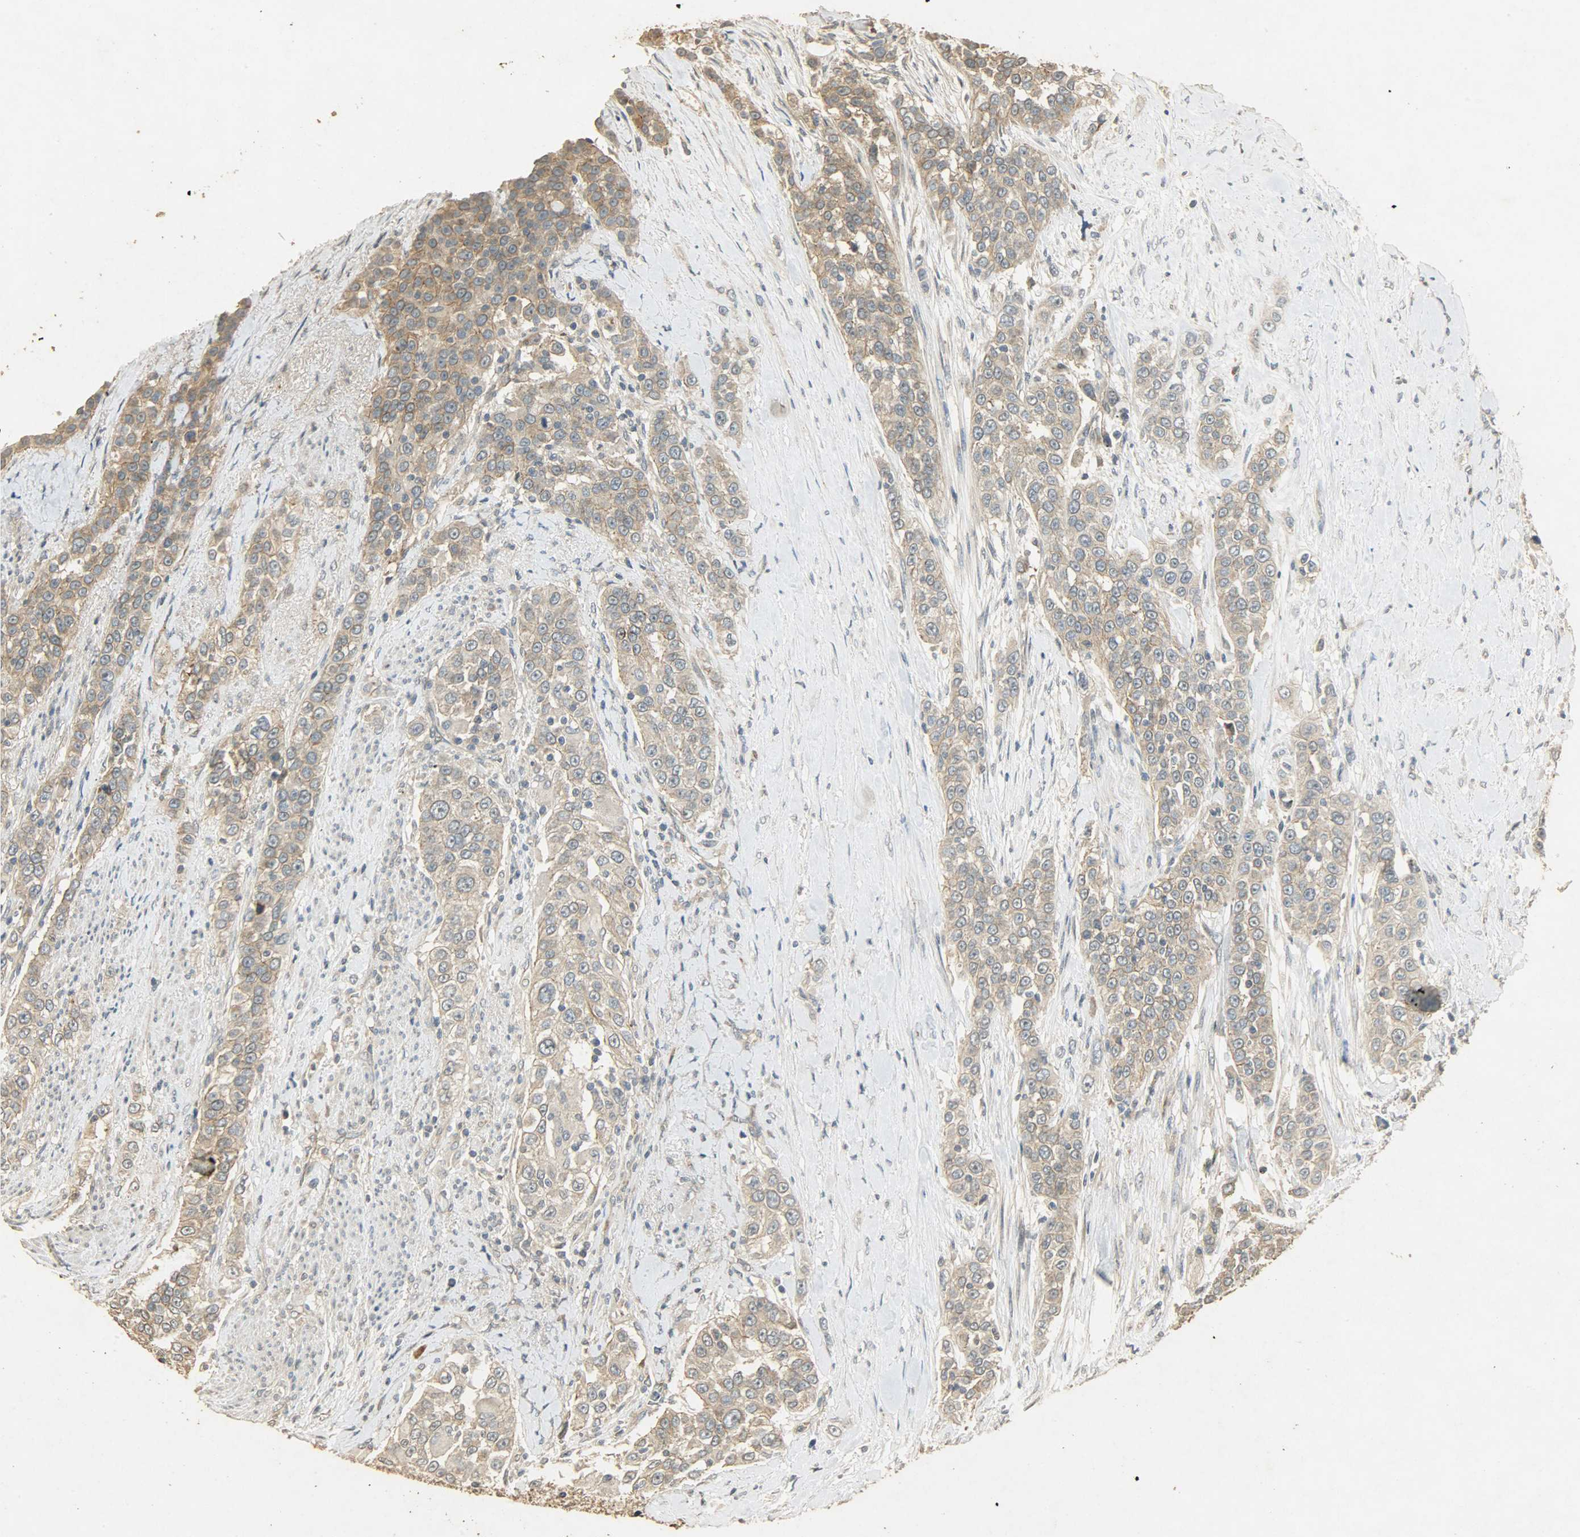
{"staining": {"intensity": "moderate", "quantity": ">75%", "location": "cytoplasmic/membranous"}, "tissue": "urothelial cancer", "cell_type": "Tumor cells", "image_type": "cancer", "snomed": [{"axis": "morphology", "description": "Urothelial carcinoma, High grade"}, {"axis": "topography", "description": "Urinary bladder"}], "caption": "Moderate cytoplasmic/membranous protein positivity is identified in approximately >75% of tumor cells in high-grade urothelial carcinoma. The protein is stained brown, and the nuclei are stained in blue (DAB (3,3'-diaminobenzidine) IHC with brightfield microscopy, high magnification).", "gene": "ATP2B1", "patient": {"sex": "female", "age": 80}}